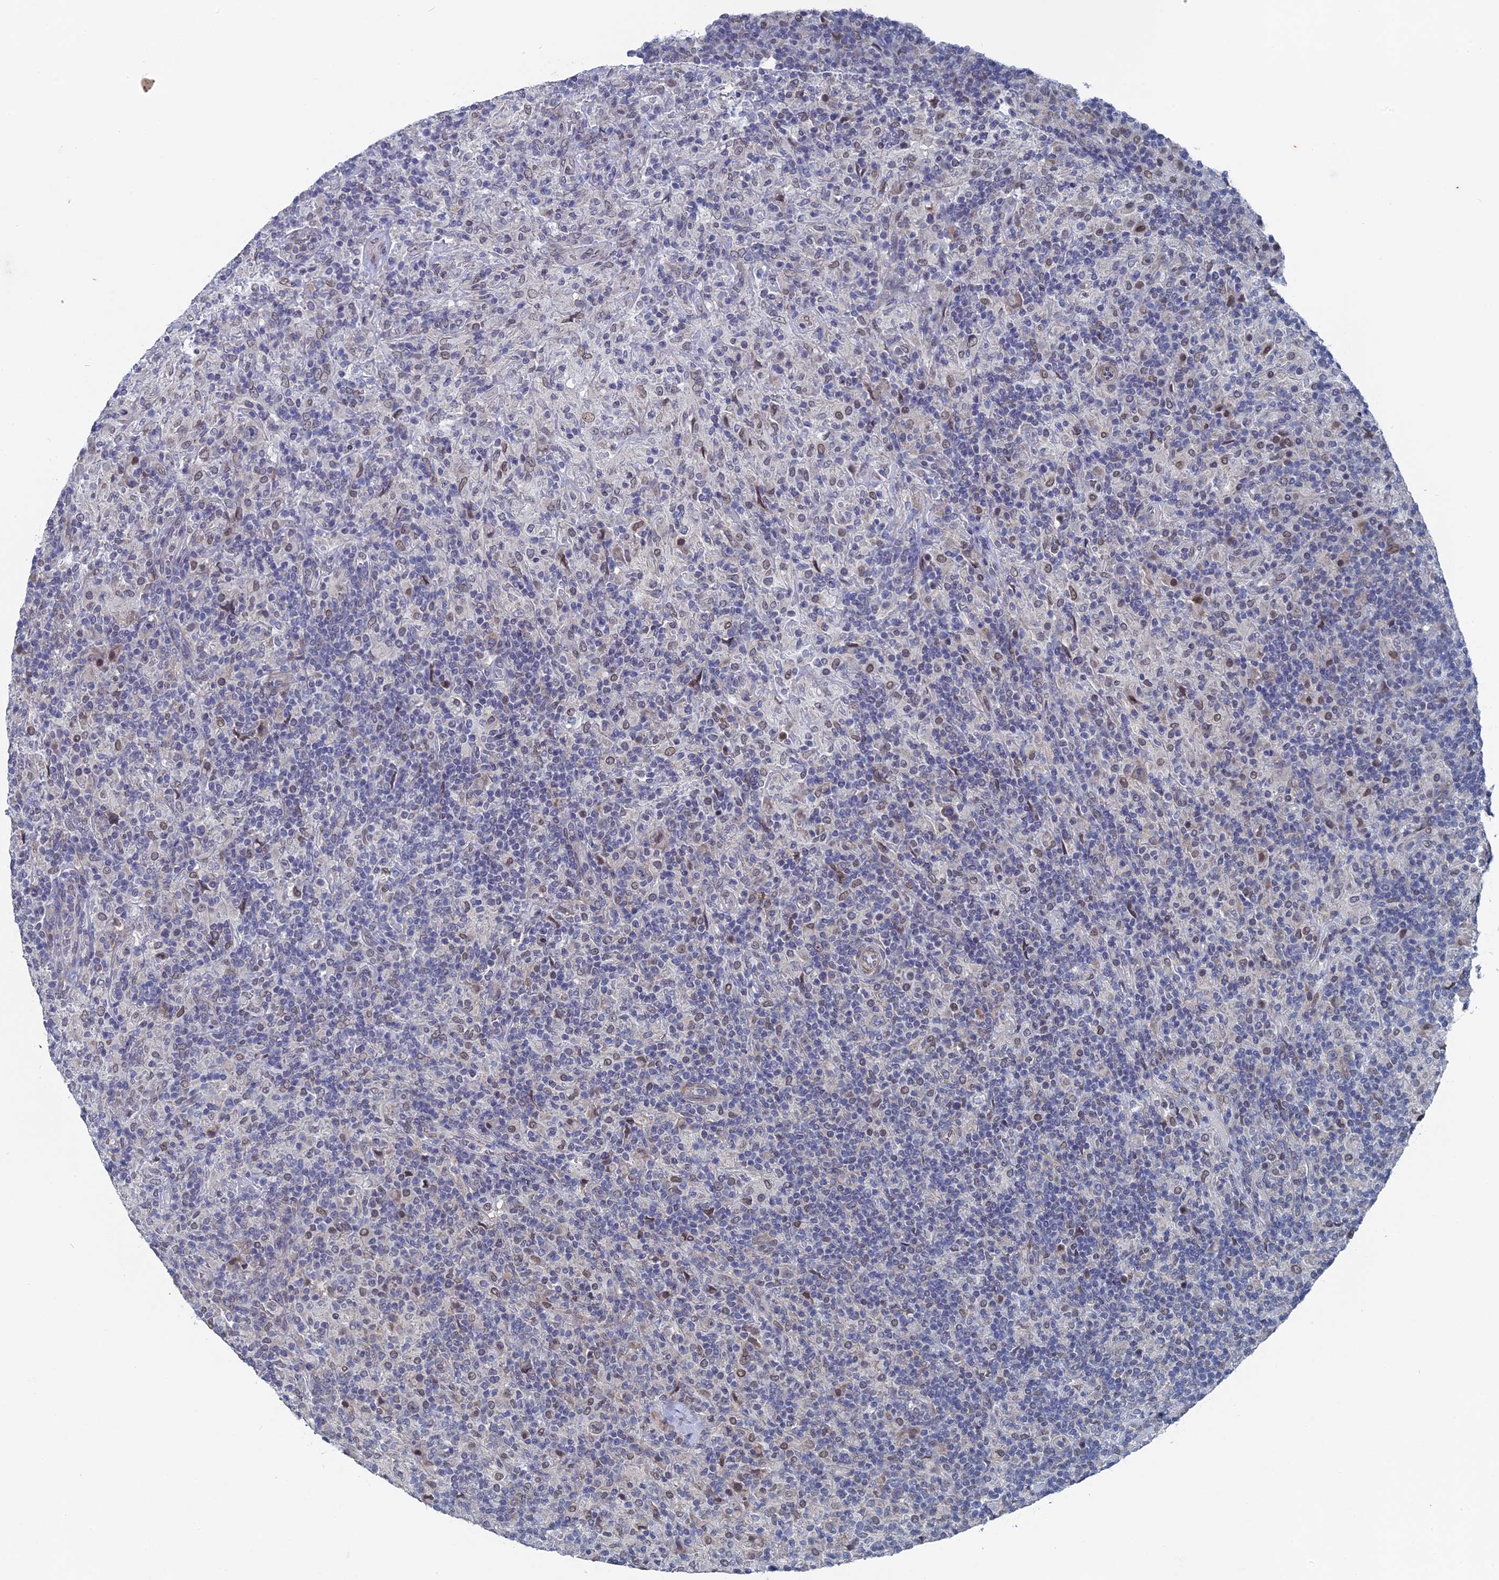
{"staining": {"intensity": "negative", "quantity": "none", "location": "none"}, "tissue": "lymphoma", "cell_type": "Tumor cells", "image_type": "cancer", "snomed": [{"axis": "morphology", "description": "Hodgkin's disease, NOS"}, {"axis": "topography", "description": "Lymph node"}], "caption": "A photomicrograph of Hodgkin's disease stained for a protein reveals no brown staining in tumor cells. (DAB (3,3'-diaminobenzidine) immunohistochemistry (IHC), high magnification).", "gene": "MTRF1", "patient": {"sex": "male", "age": 70}}